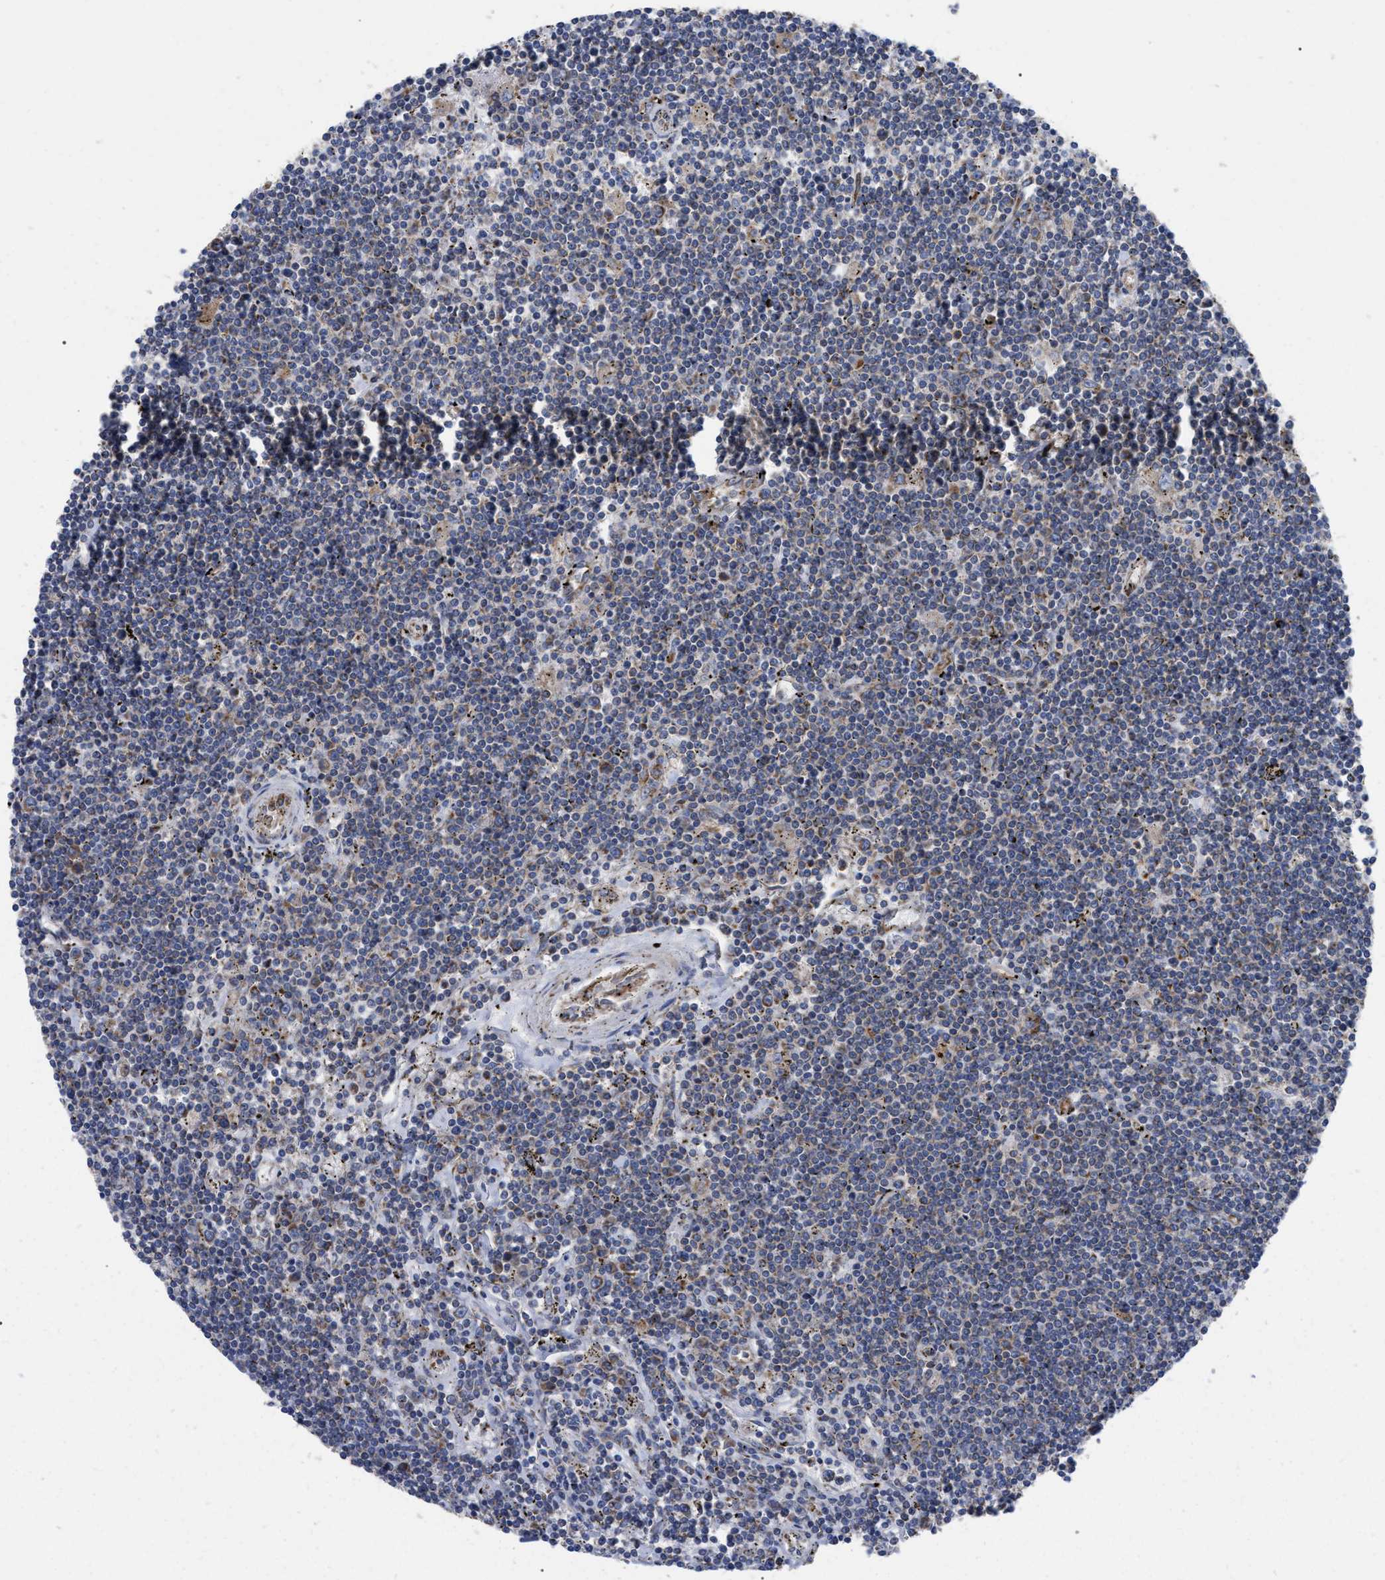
{"staining": {"intensity": "weak", "quantity": ">75%", "location": "cytoplasmic/membranous"}, "tissue": "lymphoma", "cell_type": "Tumor cells", "image_type": "cancer", "snomed": [{"axis": "morphology", "description": "Malignant lymphoma, non-Hodgkin's type, Low grade"}, {"axis": "topography", "description": "Spleen"}], "caption": "This micrograph shows low-grade malignant lymphoma, non-Hodgkin's type stained with immunohistochemistry to label a protein in brown. The cytoplasmic/membranous of tumor cells show weak positivity for the protein. Nuclei are counter-stained blue.", "gene": "FAM120A", "patient": {"sex": "male", "age": 76}}